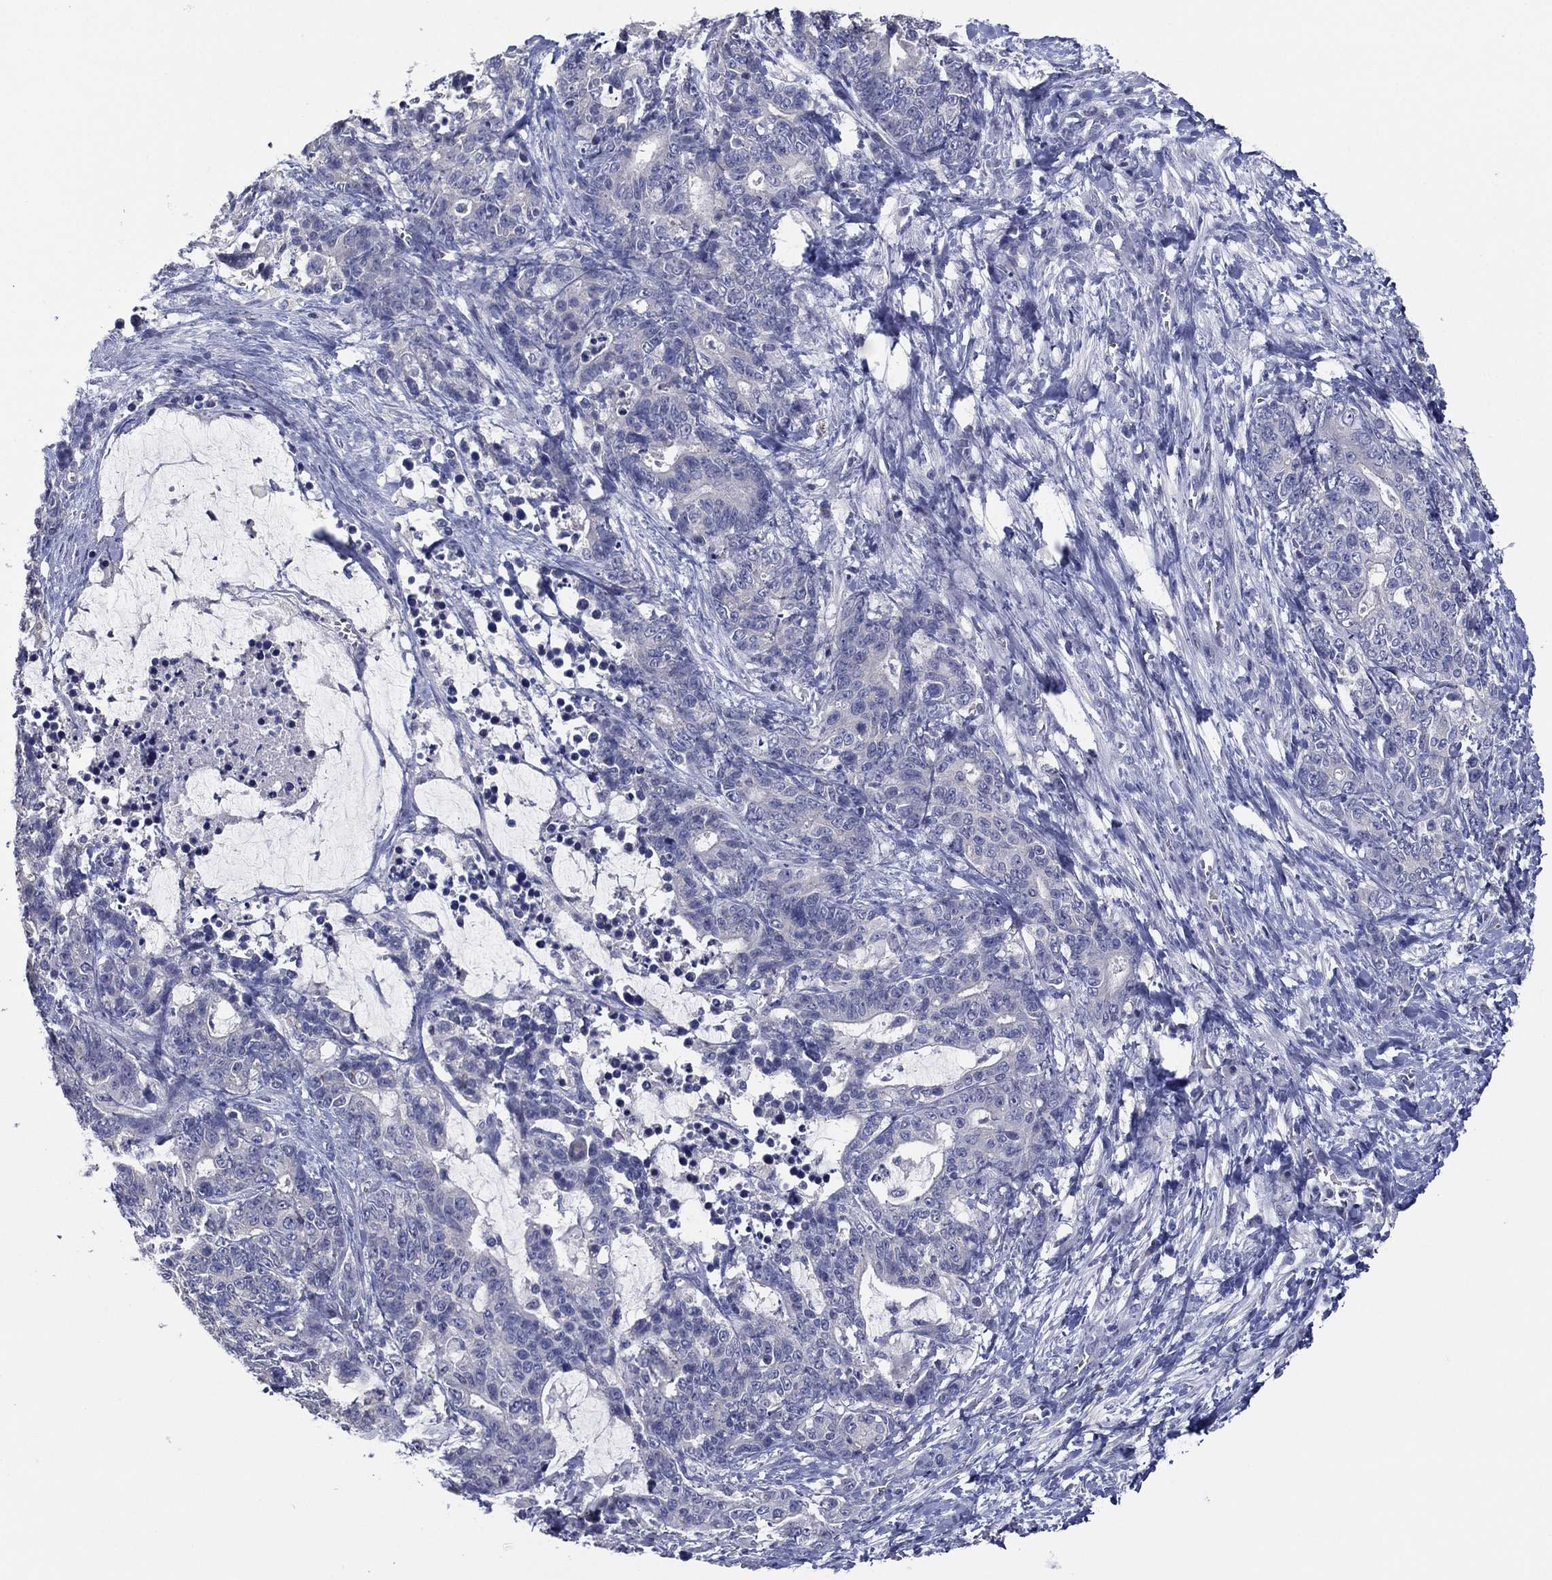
{"staining": {"intensity": "negative", "quantity": "none", "location": "none"}, "tissue": "stomach cancer", "cell_type": "Tumor cells", "image_type": "cancer", "snomed": [{"axis": "morphology", "description": "Normal tissue, NOS"}, {"axis": "morphology", "description": "Adenocarcinoma, NOS"}, {"axis": "topography", "description": "Stomach"}], "caption": "Tumor cells are negative for protein expression in human stomach cancer (adenocarcinoma).", "gene": "SLC13A4", "patient": {"sex": "female", "age": 64}}